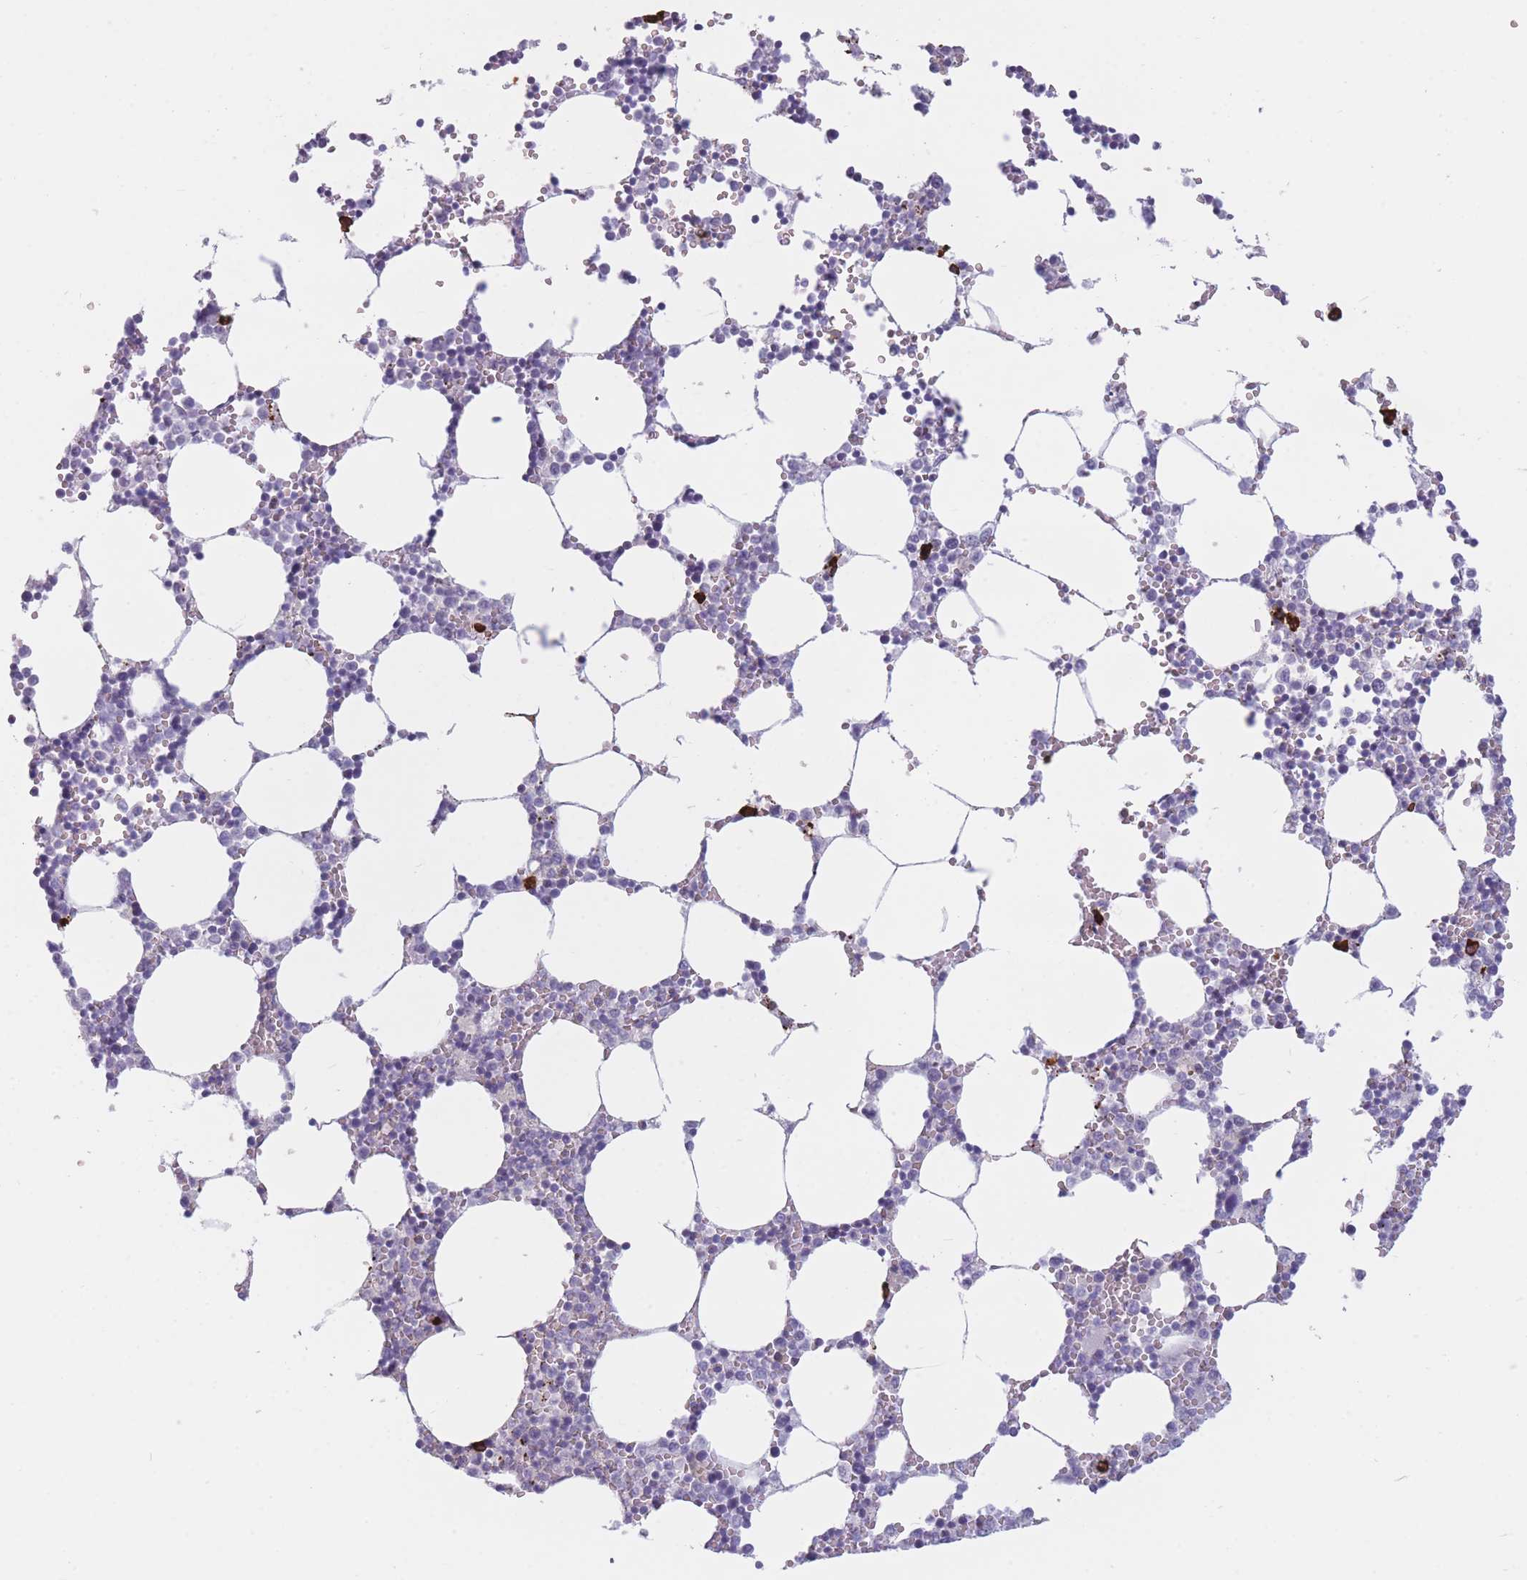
{"staining": {"intensity": "strong", "quantity": "<25%", "location": "cytoplasmic/membranous"}, "tissue": "bone marrow", "cell_type": "Hematopoietic cells", "image_type": "normal", "snomed": [{"axis": "morphology", "description": "Normal tissue, NOS"}, {"axis": "topography", "description": "Bone marrow"}], "caption": "DAB (3,3'-diaminobenzidine) immunohistochemical staining of benign bone marrow displays strong cytoplasmic/membranous protein expression in about <25% of hematopoietic cells.", "gene": "PLEKHG2", "patient": {"sex": "female", "age": 64}}